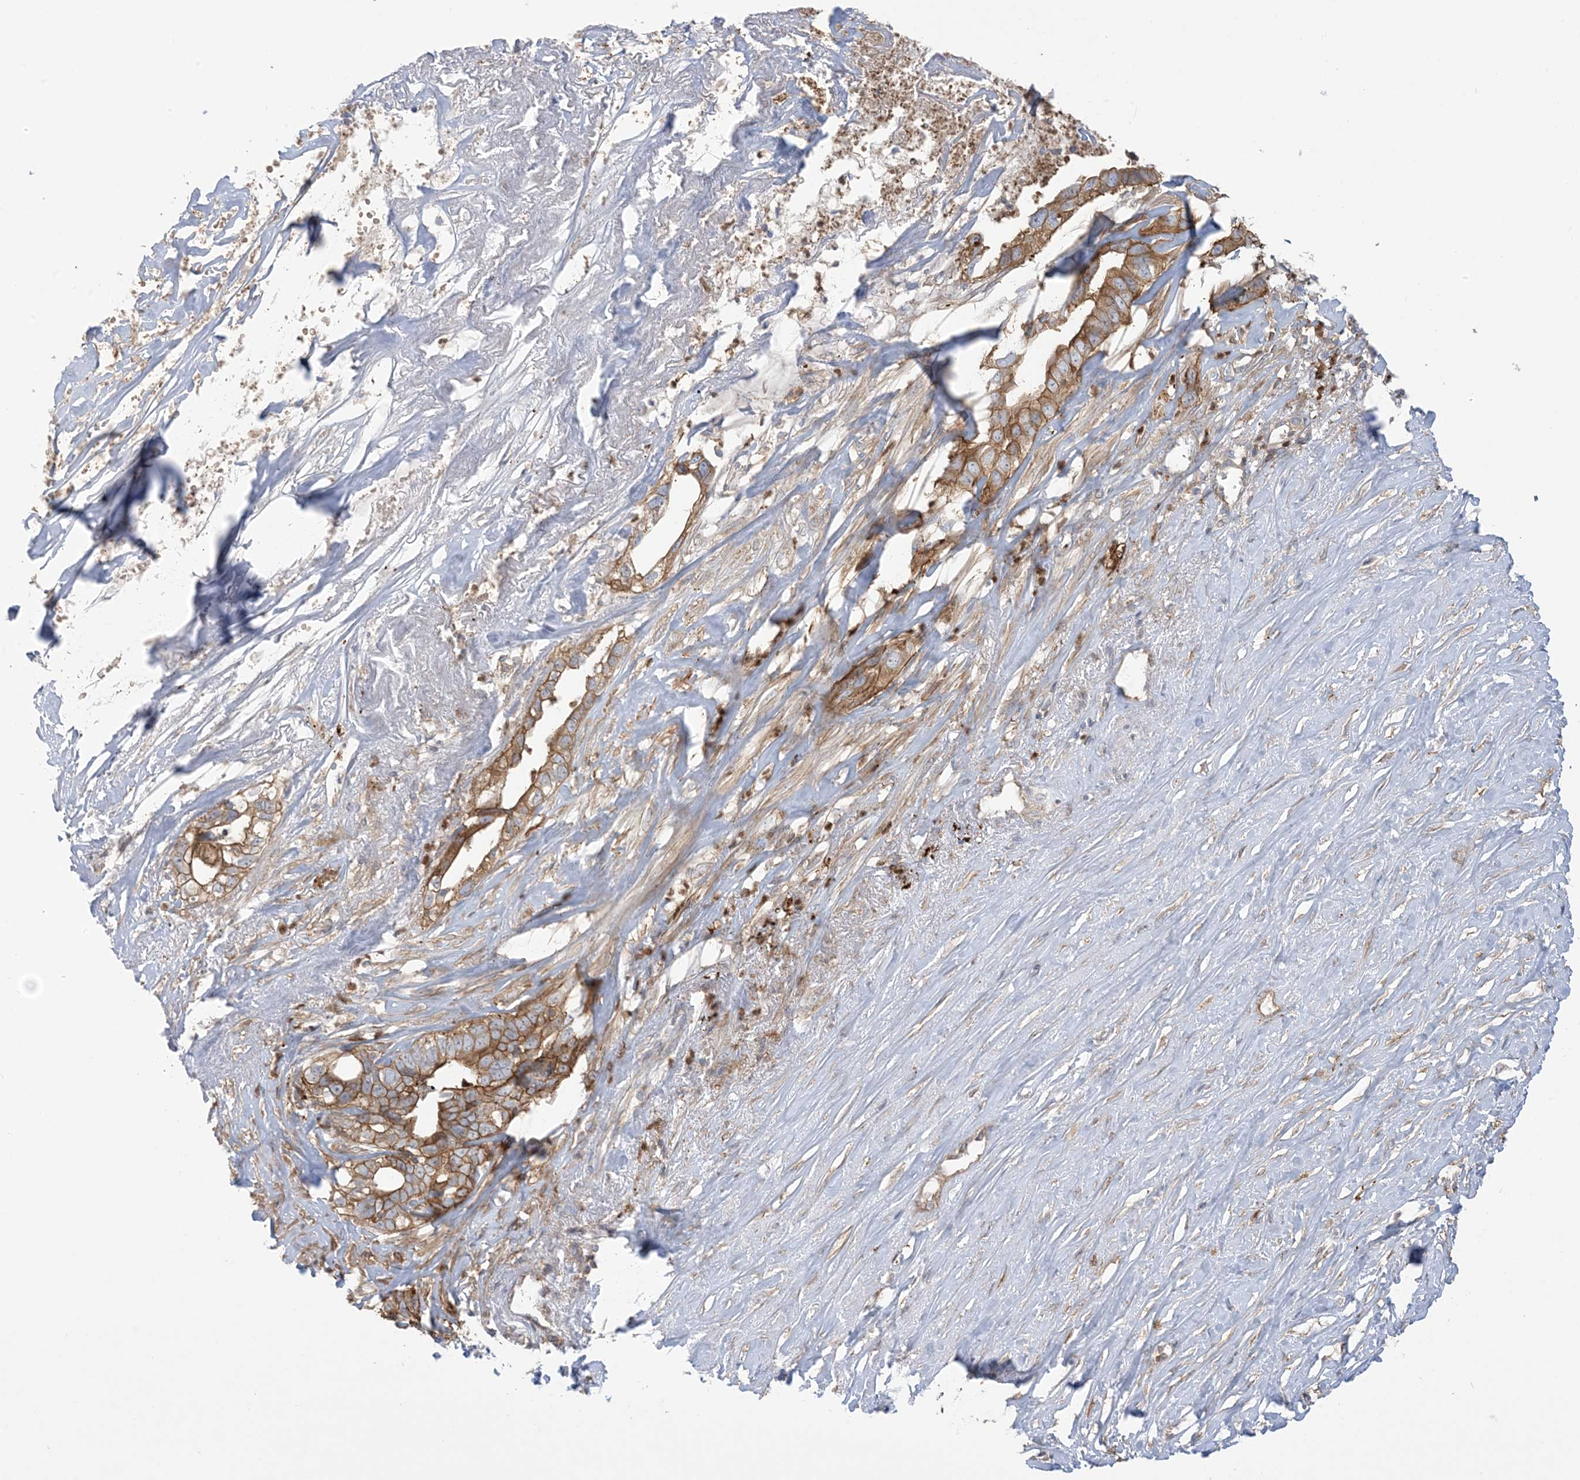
{"staining": {"intensity": "moderate", "quantity": ">75%", "location": "cytoplasmic/membranous"}, "tissue": "liver cancer", "cell_type": "Tumor cells", "image_type": "cancer", "snomed": [{"axis": "morphology", "description": "Cholangiocarcinoma"}, {"axis": "topography", "description": "Liver"}], "caption": "A brown stain labels moderate cytoplasmic/membranous positivity of a protein in human liver cholangiocarcinoma tumor cells.", "gene": "ICMT", "patient": {"sex": "female", "age": 79}}